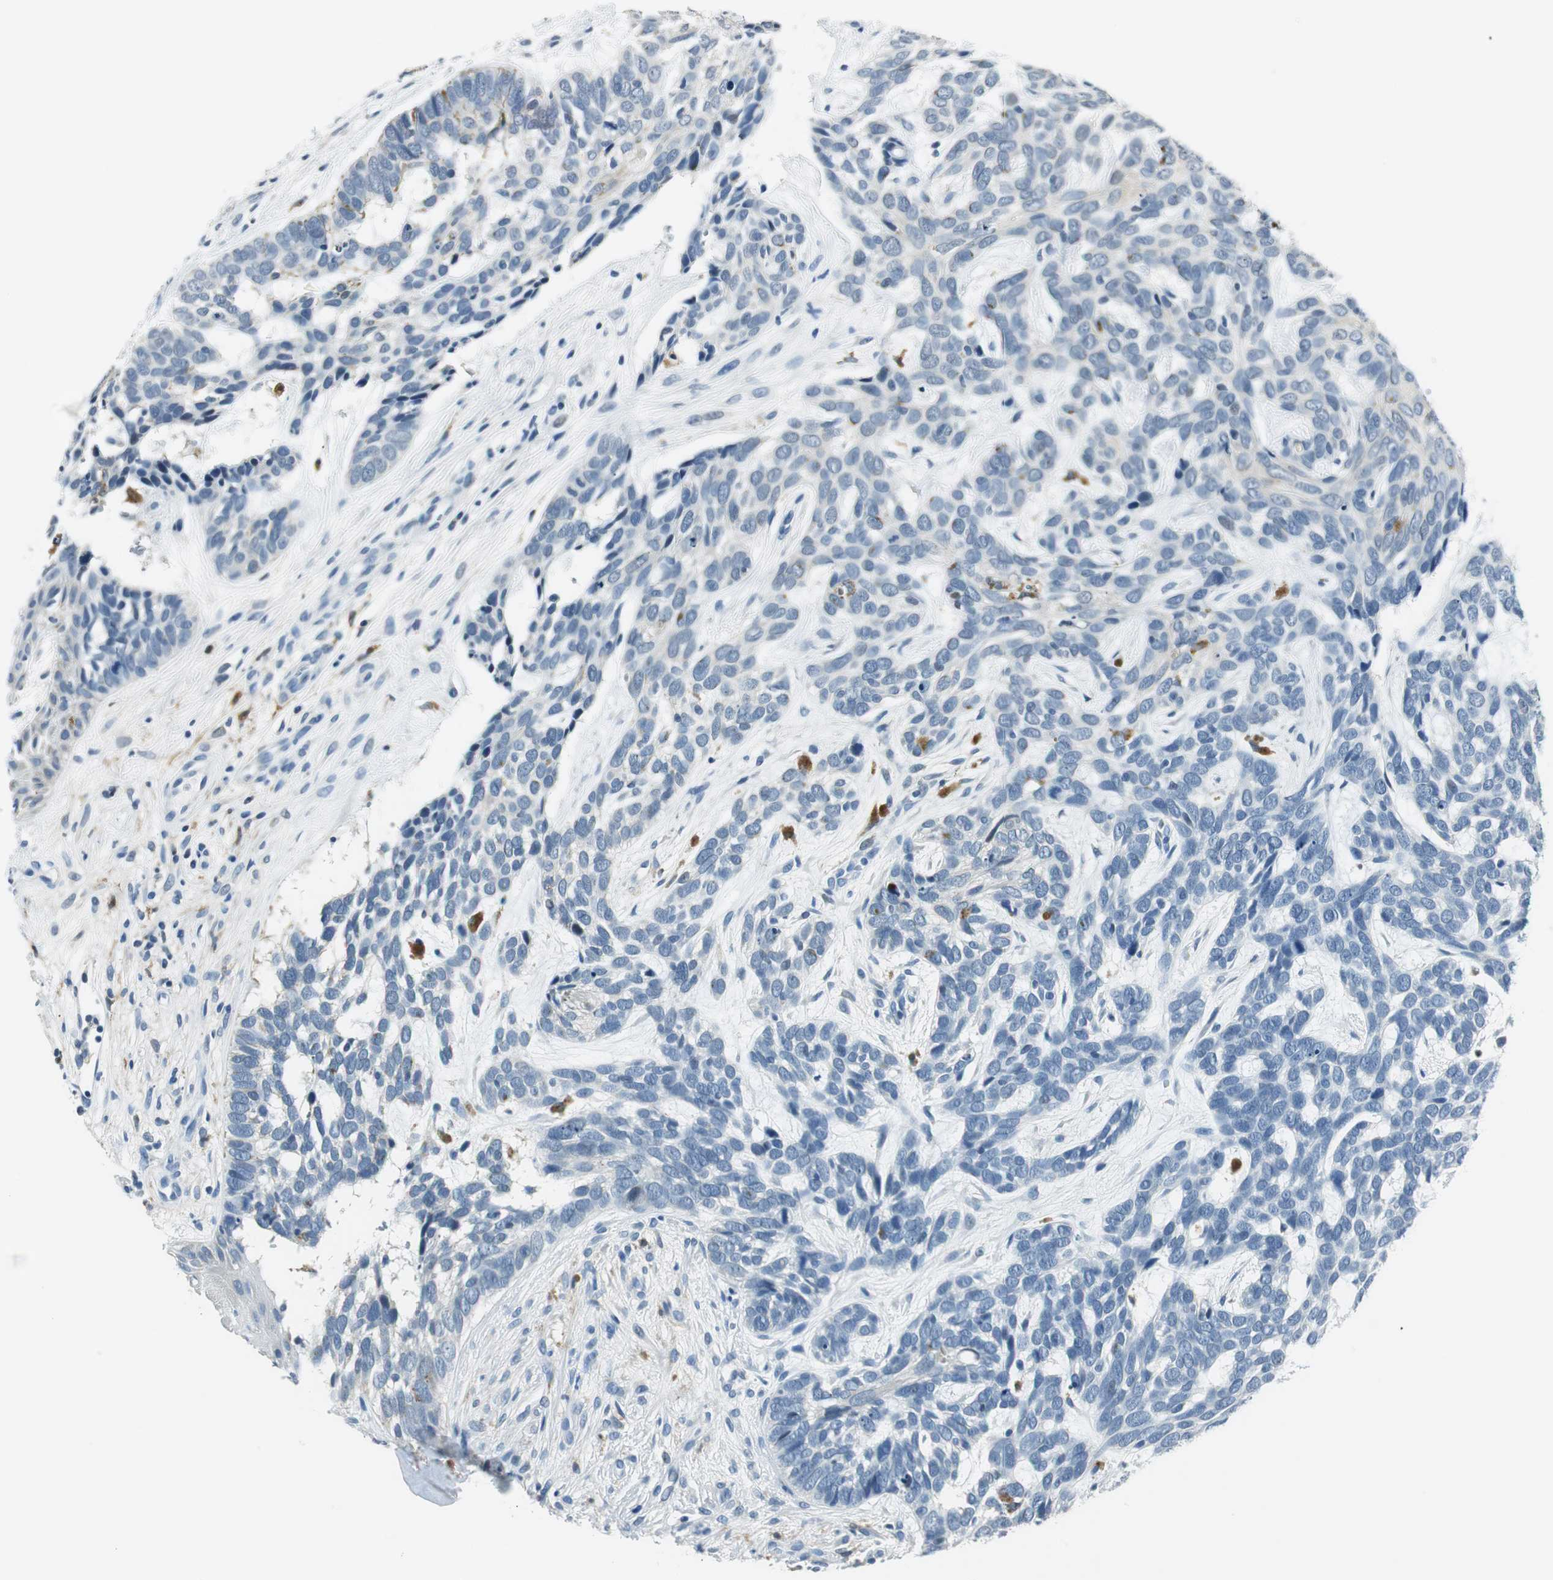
{"staining": {"intensity": "negative", "quantity": "none", "location": "none"}, "tissue": "skin cancer", "cell_type": "Tumor cells", "image_type": "cancer", "snomed": [{"axis": "morphology", "description": "Basal cell carcinoma"}, {"axis": "topography", "description": "Skin"}], "caption": "There is no significant staining in tumor cells of skin cancer (basal cell carcinoma).", "gene": "ME1", "patient": {"sex": "male", "age": 87}}